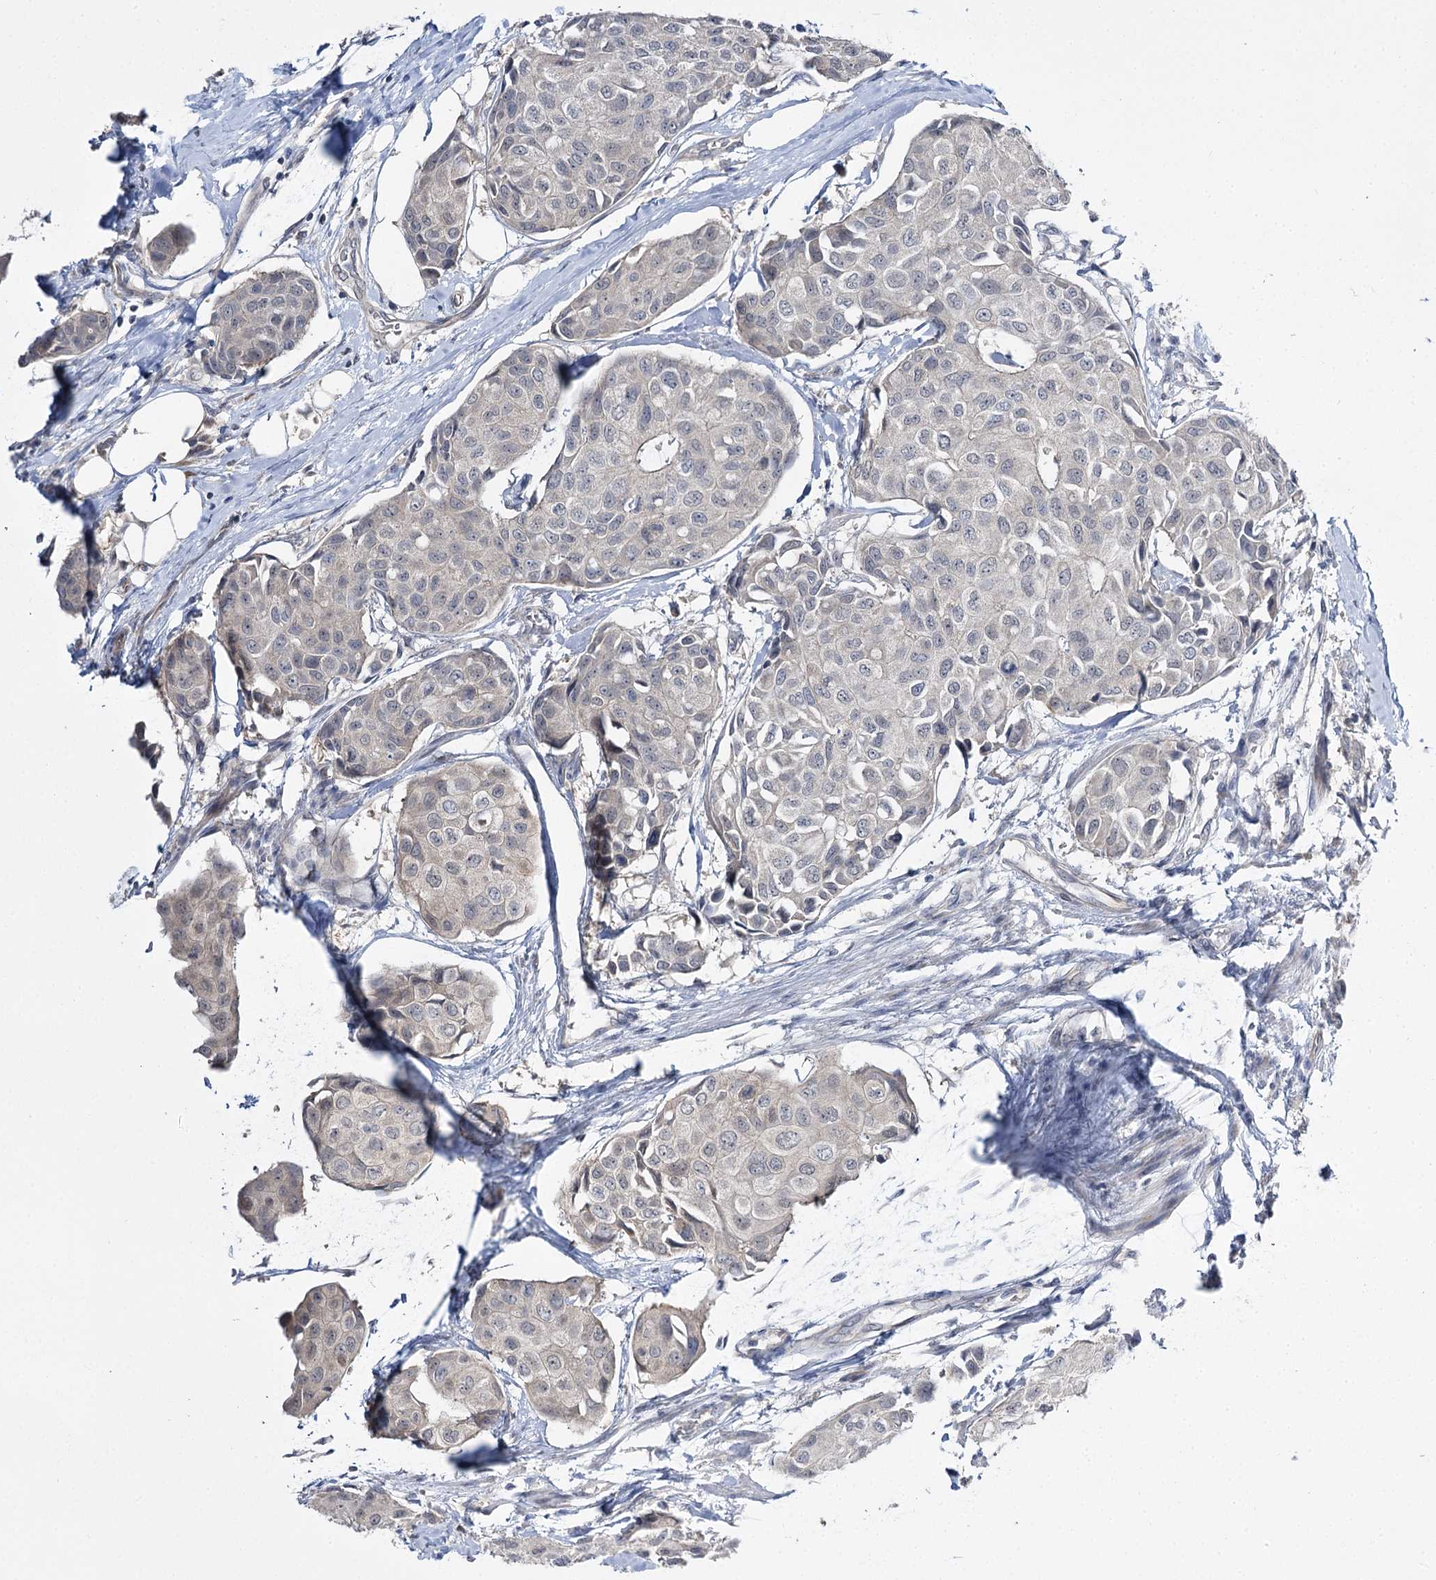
{"staining": {"intensity": "negative", "quantity": "none", "location": "none"}, "tissue": "breast cancer", "cell_type": "Tumor cells", "image_type": "cancer", "snomed": [{"axis": "morphology", "description": "Duct carcinoma"}, {"axis": "topography", "description": "Breast"}], "caption": "Human intraductal carcinoma (breast) stained for a protein using immunohistochemistry demonstrates no positivity in tumor cells.", "gene": "PHYHIPL", "patient": {"sex": "female", "age": 80}}